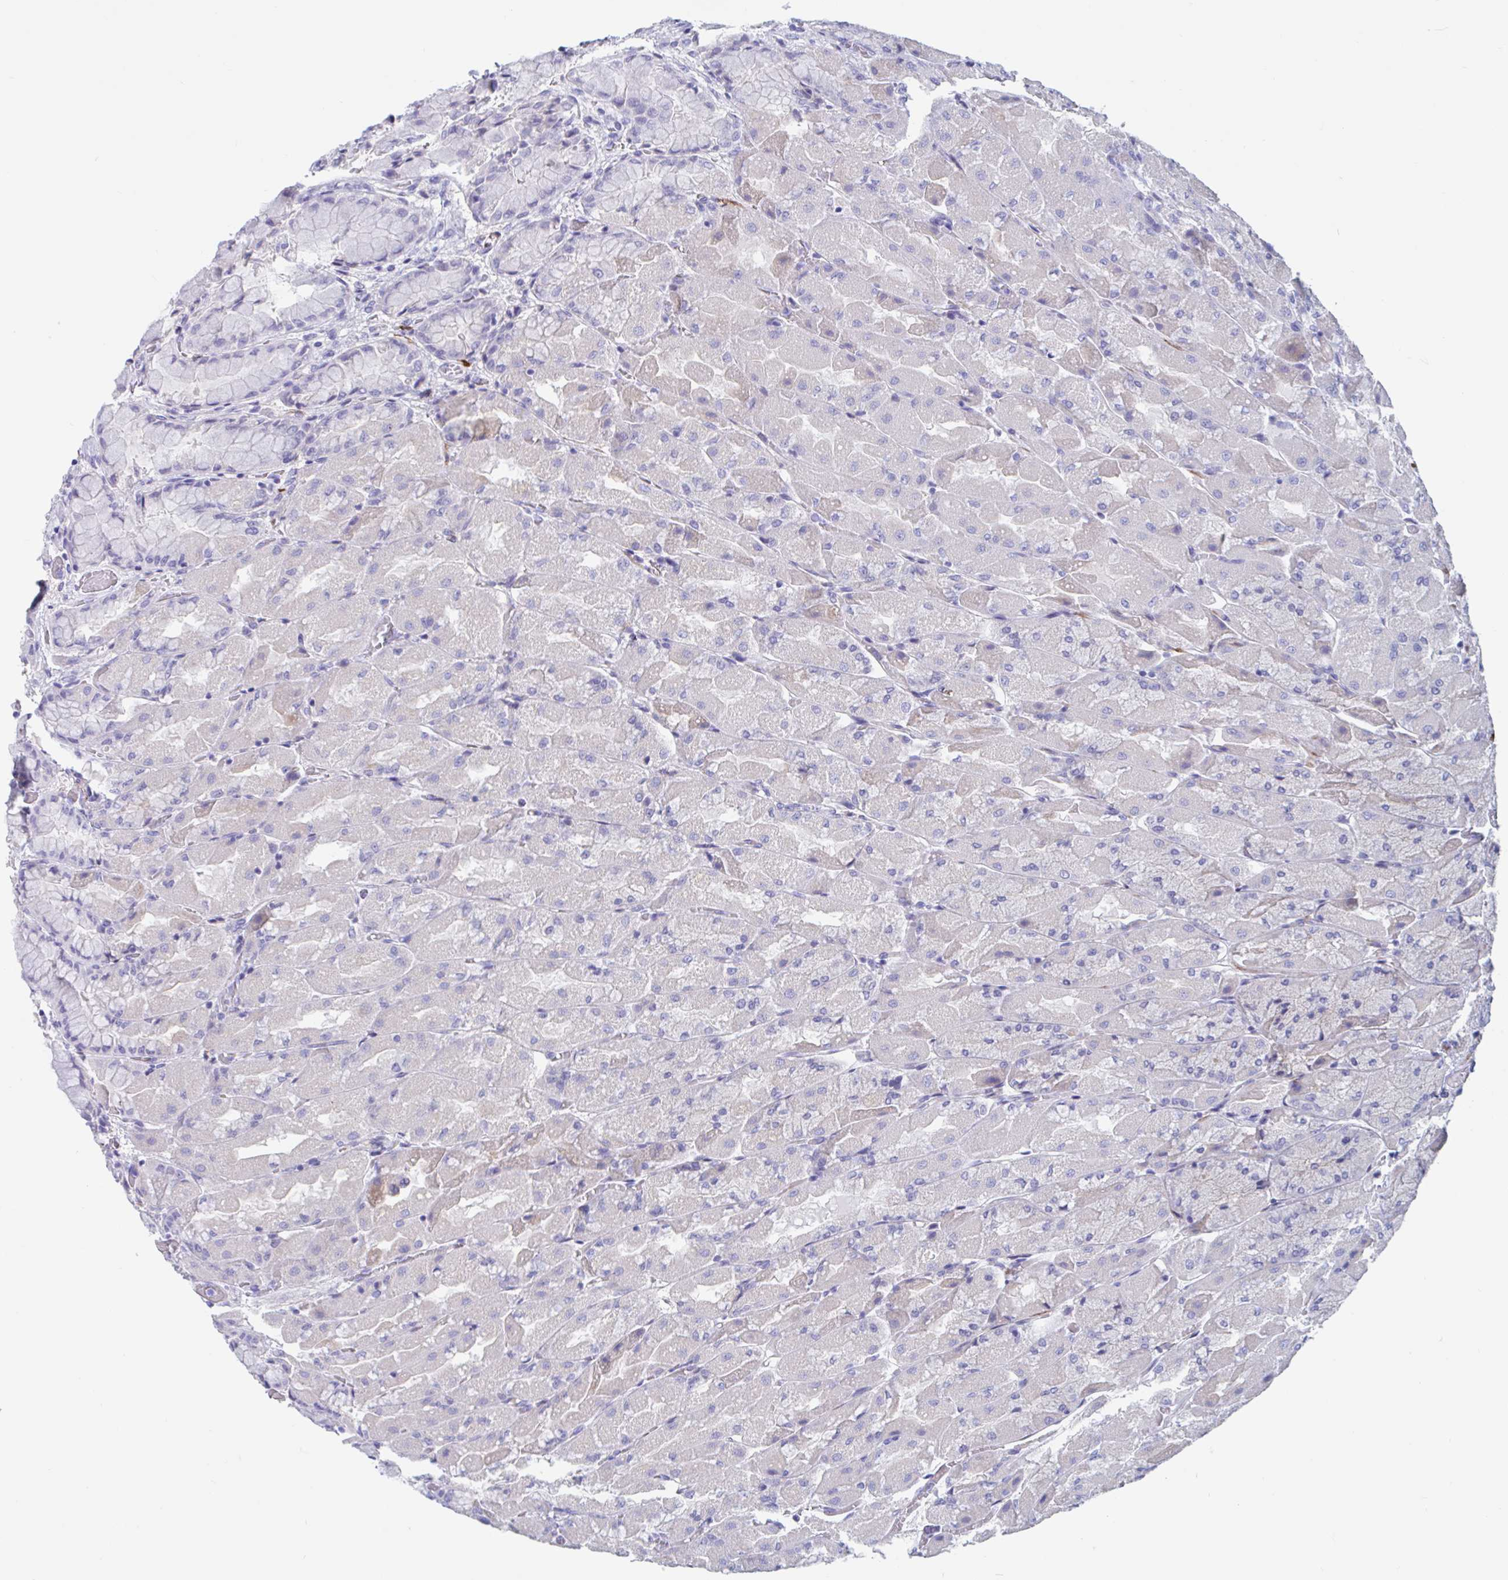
{"staining": {"intensity": "negative", "quantity": "none", "location": "none"}, "tissue": "stomach", "cell_type": "Glandular cells", "image_type": "normal", "snomed": [{"axis": "morphology", "description": "Normal tissue, NOS"}, {"axis": "topography", "description": "Stomach"}], "caption": "DAB (3,3'-diaminobenzidine) immunohistochemical staining of unremarkable stomach displays no significant positivity in glandular cells.", "gene": "ZNHIT2", "patient": {"sex": "female", "age": 61}}